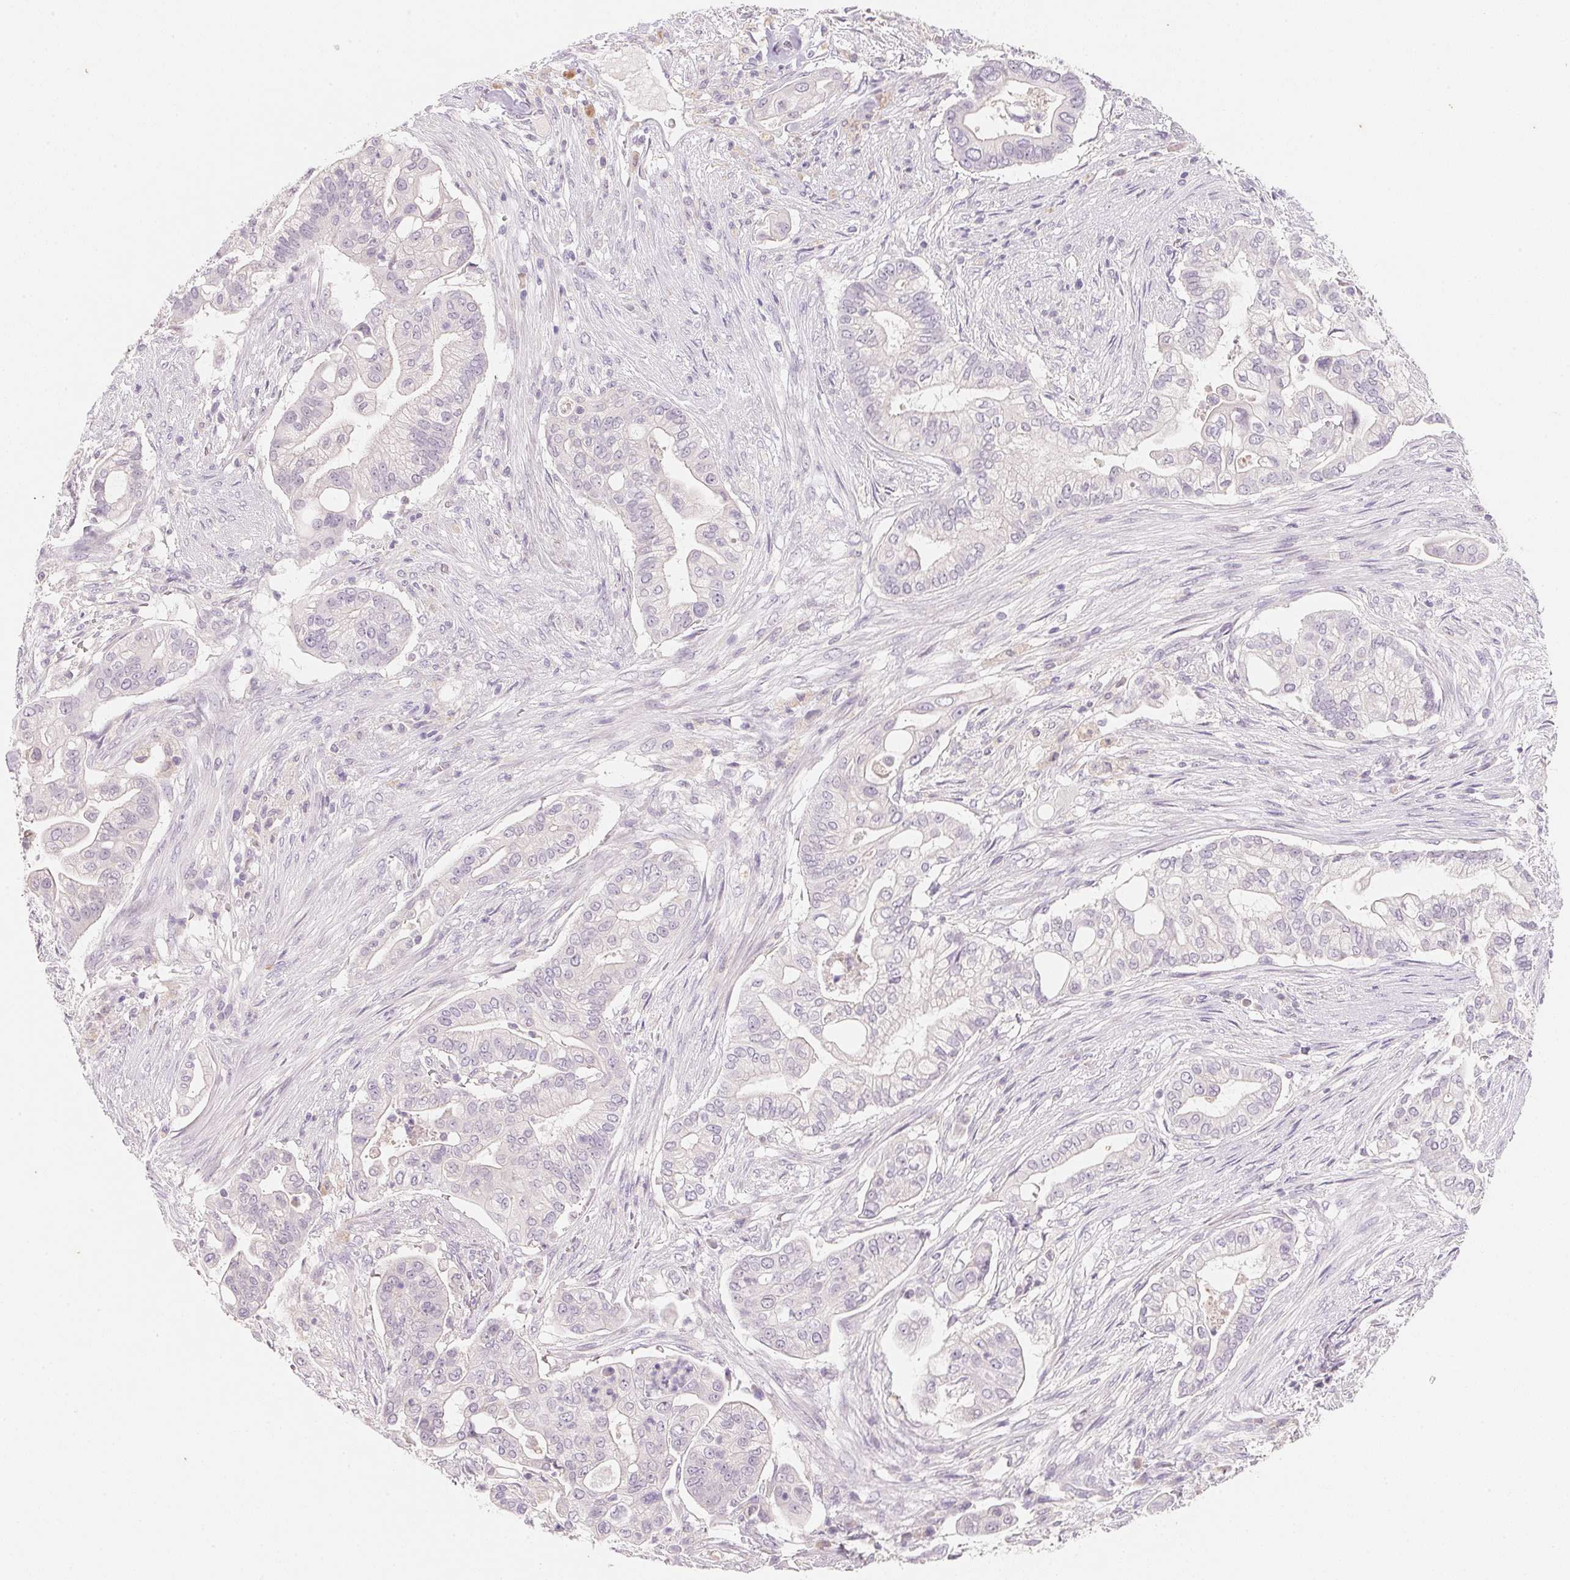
{"staining": {"intensity": "negative", "quantity": "none", "location": "none"}, "tissue": "pancreatic cancer", "cell_type": "Tumor cells", "image_type": "cancer", "snomed": [{"axis": "morphology", "description": "Adenocarcinoma, NOS"}, {"axis": "topography", "description": "Pancreas"}], "caption": "DAB (3,3'-diaminobenzidine) immunohistochemical staining of human pancreatic adenocarcinoma exhibits no significant positivity in tumor cells.", "gene": "MCOLN3", "patient": {"sex": "female", "age": 69}}